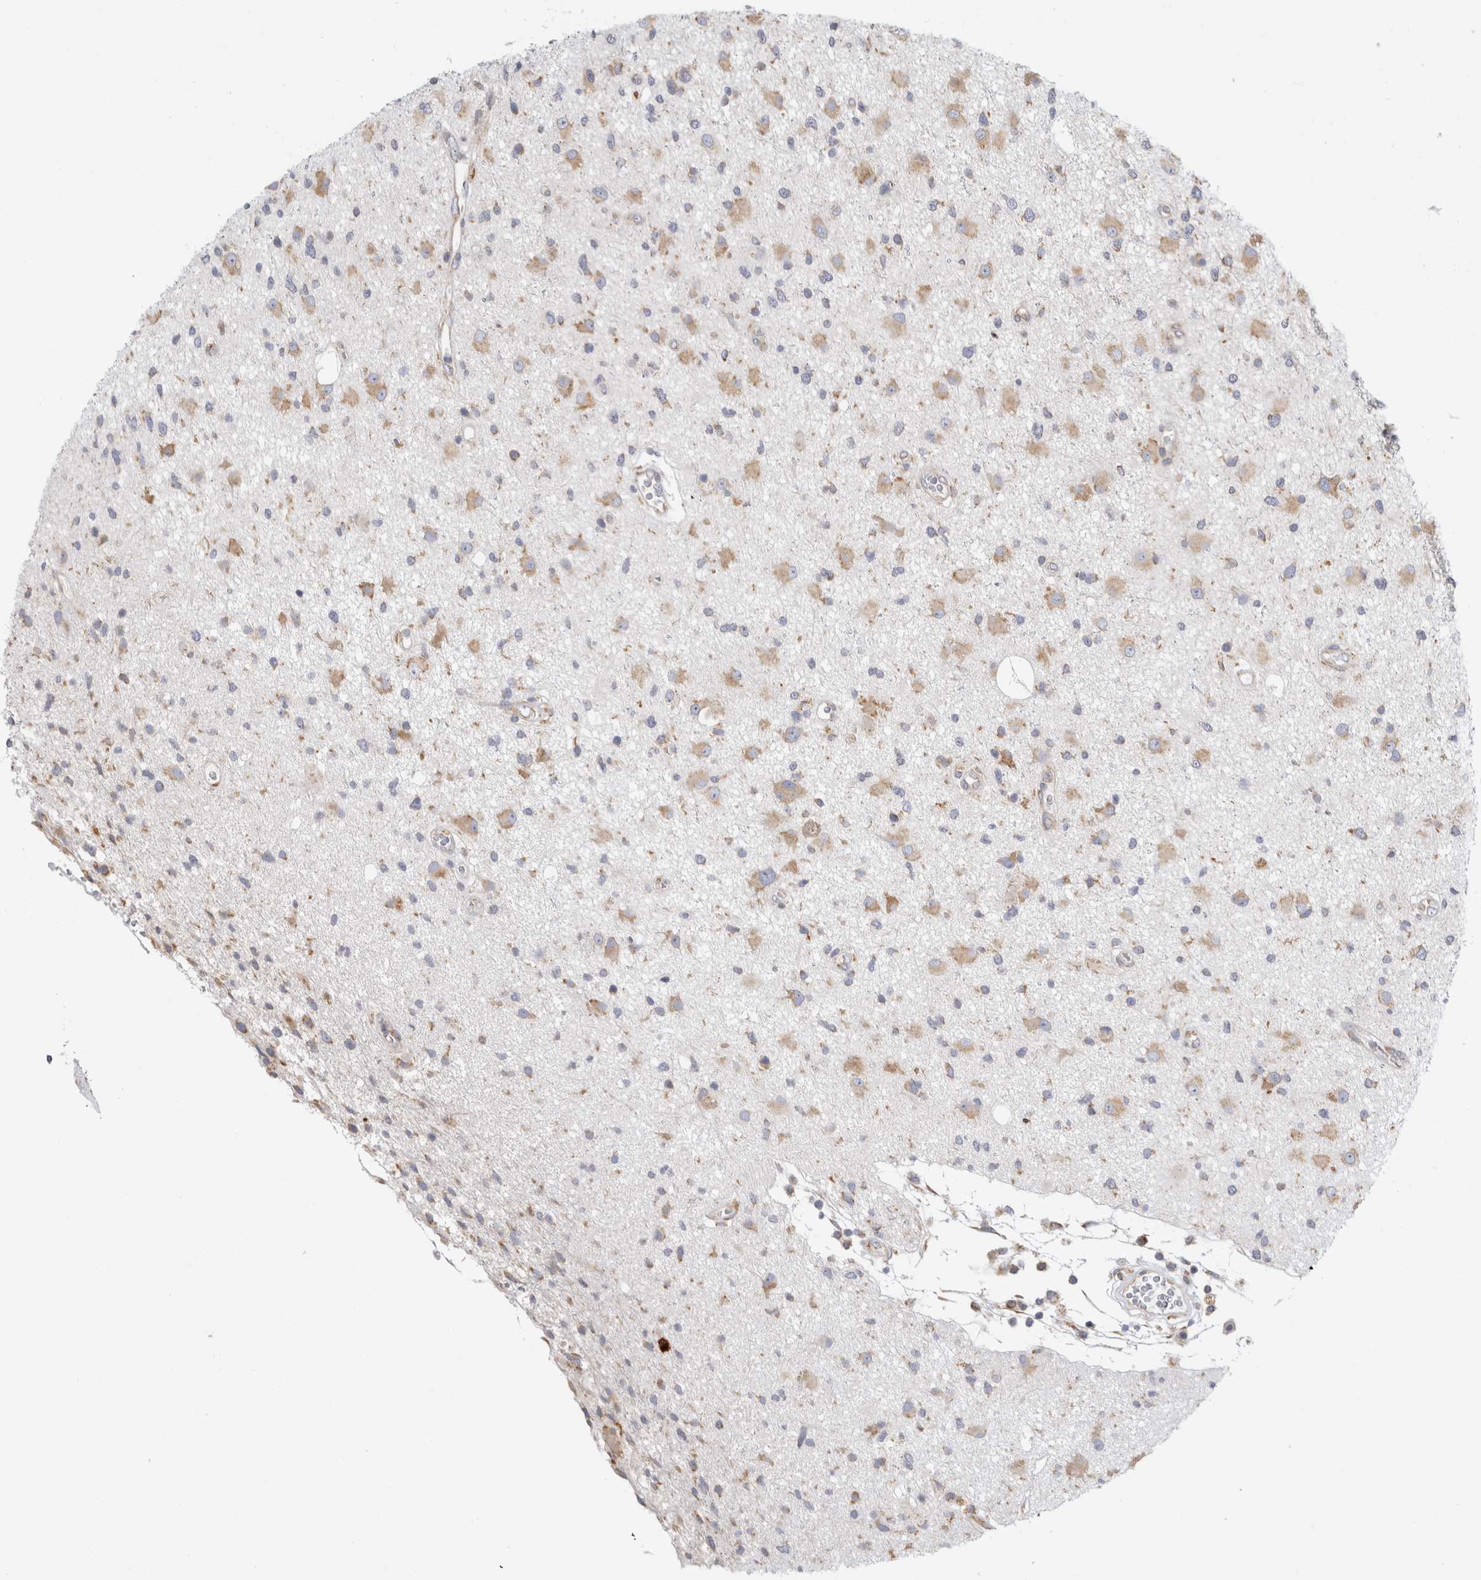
{"staining": {"intensity": "moderate", "quantity": "25%-75%", "location": "cytoplasmic/membranous"}, "tissue": "glioma", "cell_type": "Tumor cells", "image_type": "cancer", "snomed": [{"axis": "morphology", "description": "Glioma, malignant, High grade"}, {"axis": "topography", "description": "Brain"}], "caption": "IHC (DAB) staining of human glioma shows moderate cytoplasmic/membranous protein staining in about 25%-75% of tumor cells.", "gene": "RPN2", "patient": {"sex": "male", "age": 33}}